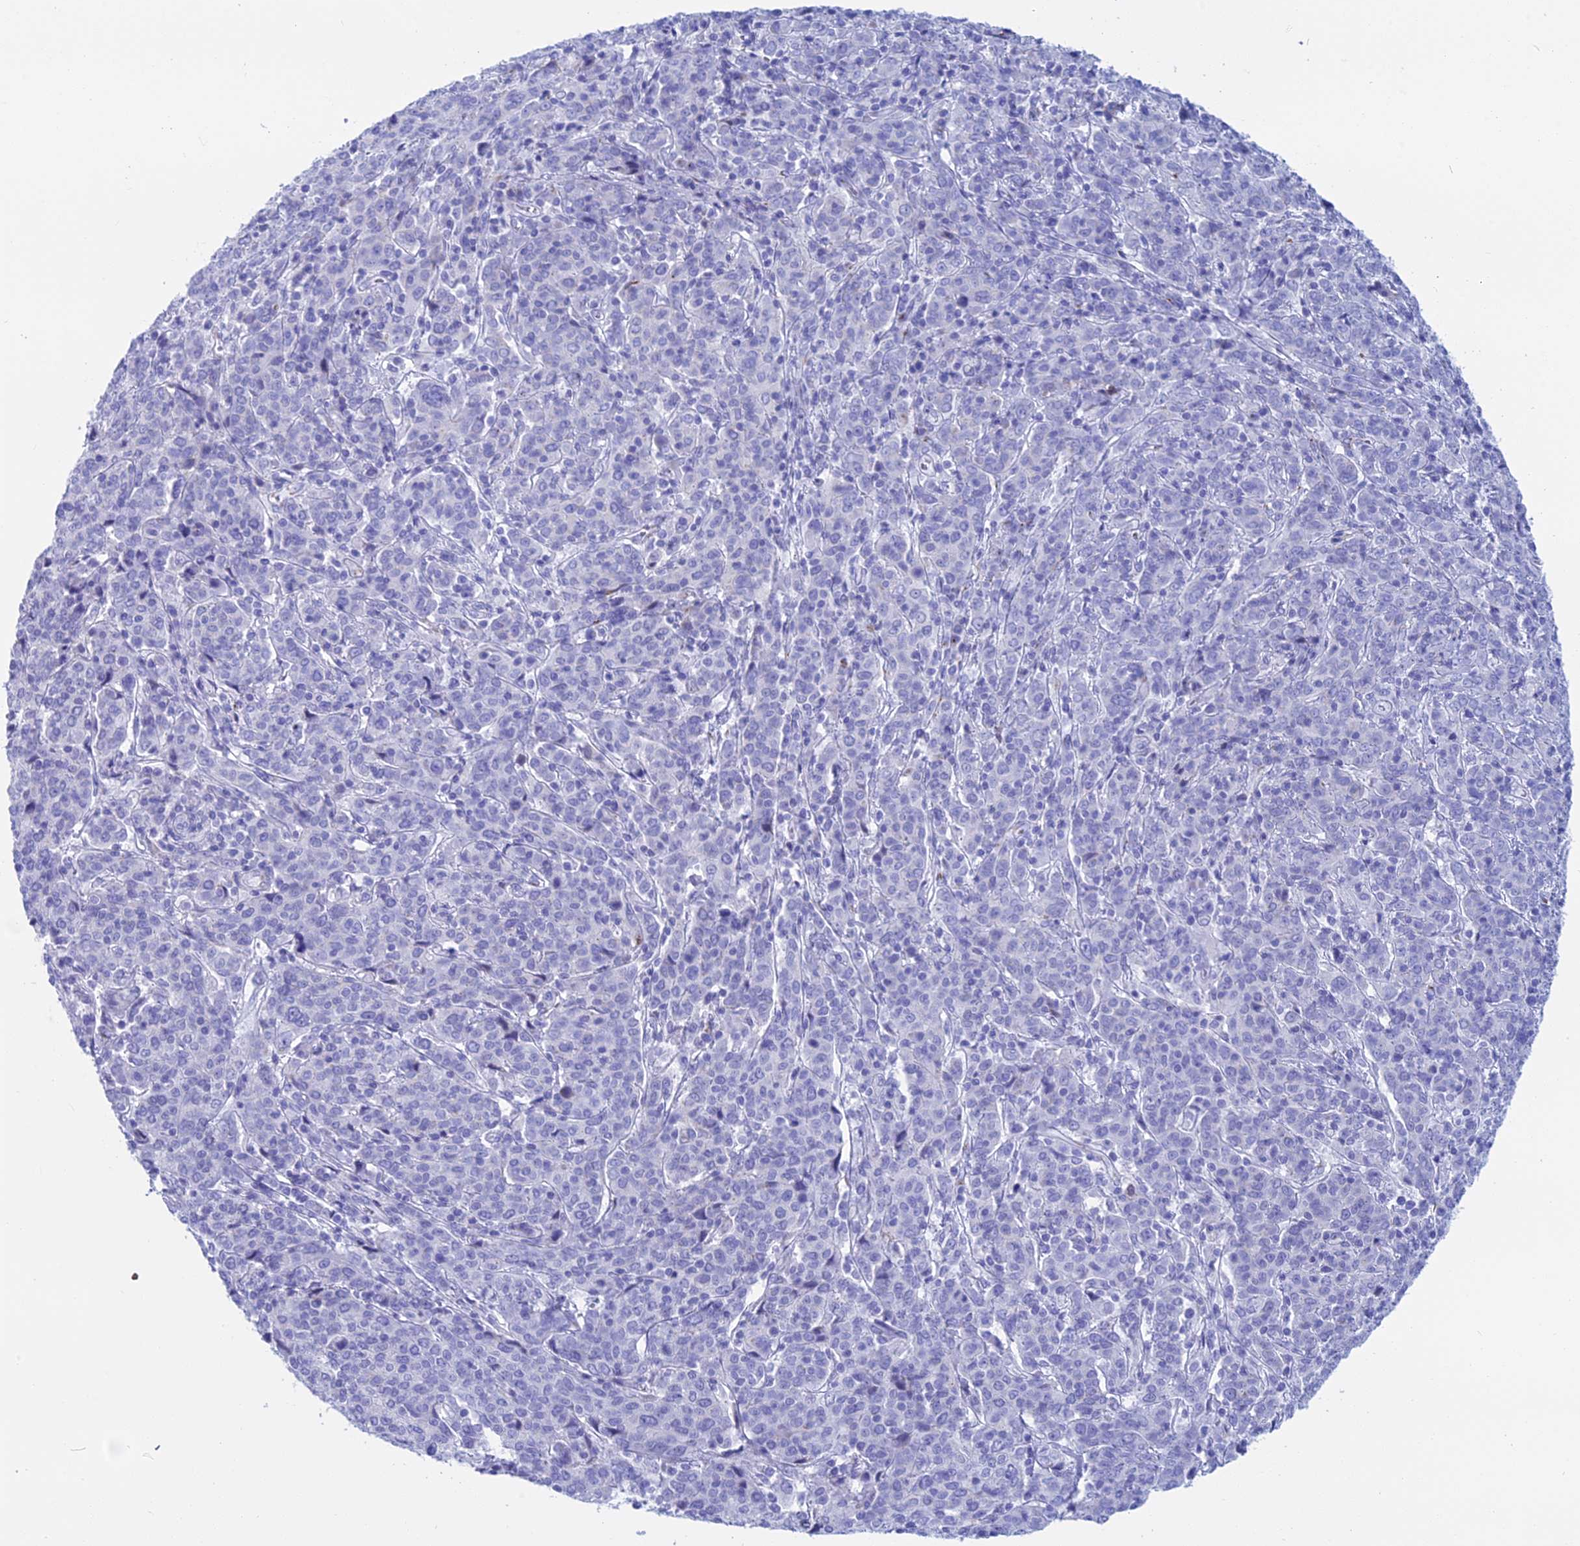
{"staining": {"intensity": "negative", "quantity": "none", "location": "none"}, "tissue": "cervical cancer", "cell_type": "Tumor cells", "image_type": "cancer", "snomed": [{"axis": "morphology", "description": "Squamous cell carcinoma, NOS"}, {"axis": "topography", "description": "Cervix"}], "caption": "An immunohistochemistry (IHC) photomicrograph of cervical squamous cell carcinoma is shown. There is no staining in tumor cells of cervical squamous cell carcinoma.", "gene": "ERICH4", "patient": {"sex": "female", "age": 67}}